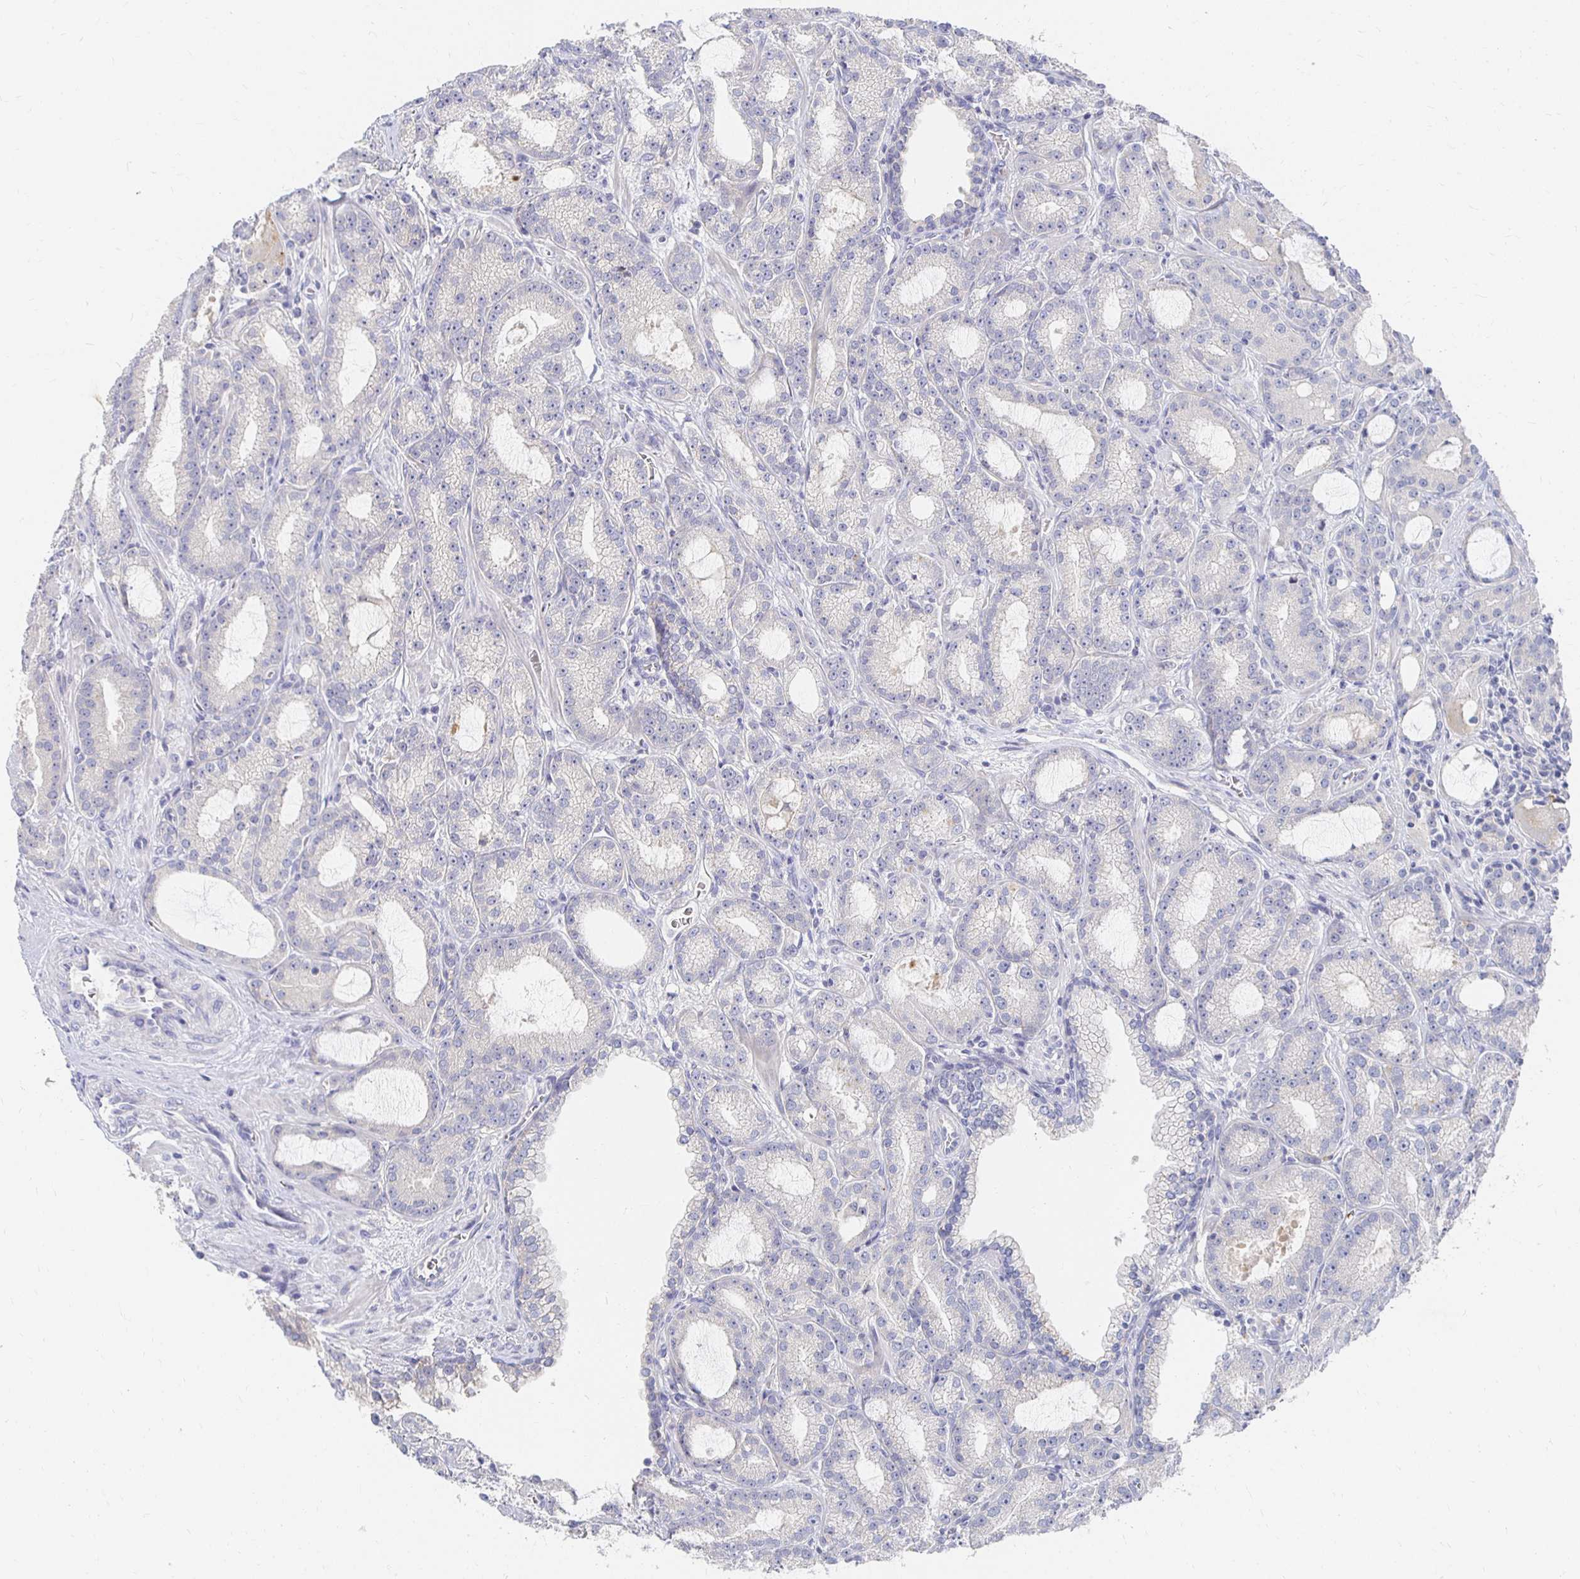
{"staining": {"intensity": "negative", "quantity": "none", "location": "none"}, "tissue": "prostate cancer", "cell_type": "Tumor cells", "image_type": "cancer", "snomed": [{"axis": "morphology", "description": "Adenocarcinoma, High grade"}, {"axis": "topography", "description": "Prostate"}], "caption": "IHC image of neoplastic tissue: human prostate high-grade adenocarcinoma stained with DAB (3,3'-diaminobenzidine) exhibits no significant protein expression in tumor cells. The staining is performed using DAB (3,3'-diaminobenzidine) brown chromogen with nuclei counter-stained in using hematoxylin.", "gene": "FKRP", "patient": {"sex": "male", "age": 65}}